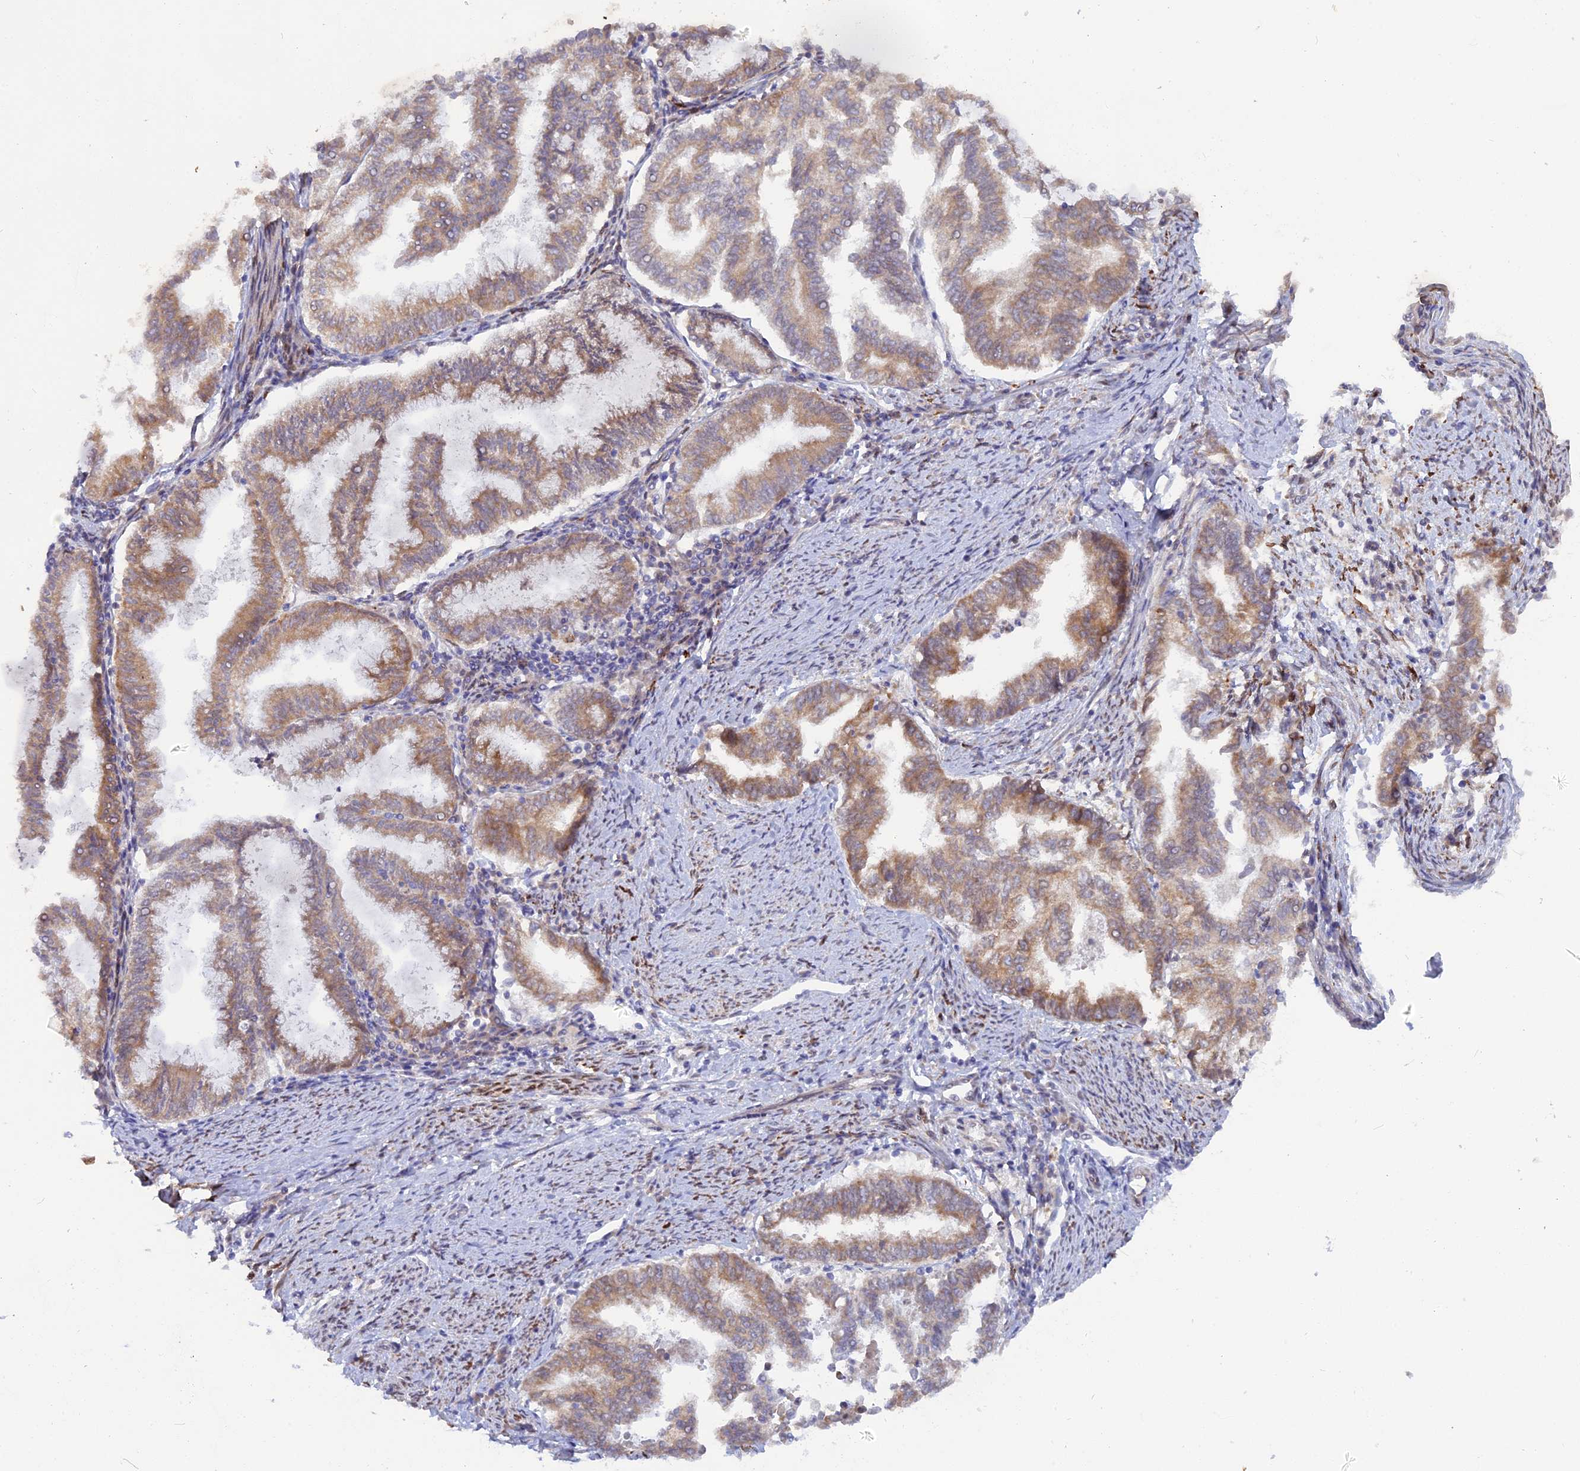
{"staining": {"intensity": "moderate", "quantity": ">75%", "location": "cytoplasmic/membranous"}, "tissue": "endometrial cancer", "cell_type": "Tumor cells", "image_type": "cancer", "snomed": [{"axis": "morphology", "description": "Adenocarcinoma, NOS"}, {"axis": "topography", "description": "Endometrium"}], "caption": "High-magnification brightfield microscopy of adenocarcinoma (endometrial) stained with DAB (3,3'-diaminobenzidine) (brown) and counterstained with hematoxylin (blue). tumor cells exhibit moderate cytoplasmic/membranous positivity is present in approximately>75% of cells. (DAB (3,3'-diaminobenzidine) IHC, brown staining for protein, blue staining for nuclei).", "gene": "TLCD1", "patient": {"sex": "female", "age": 79}}